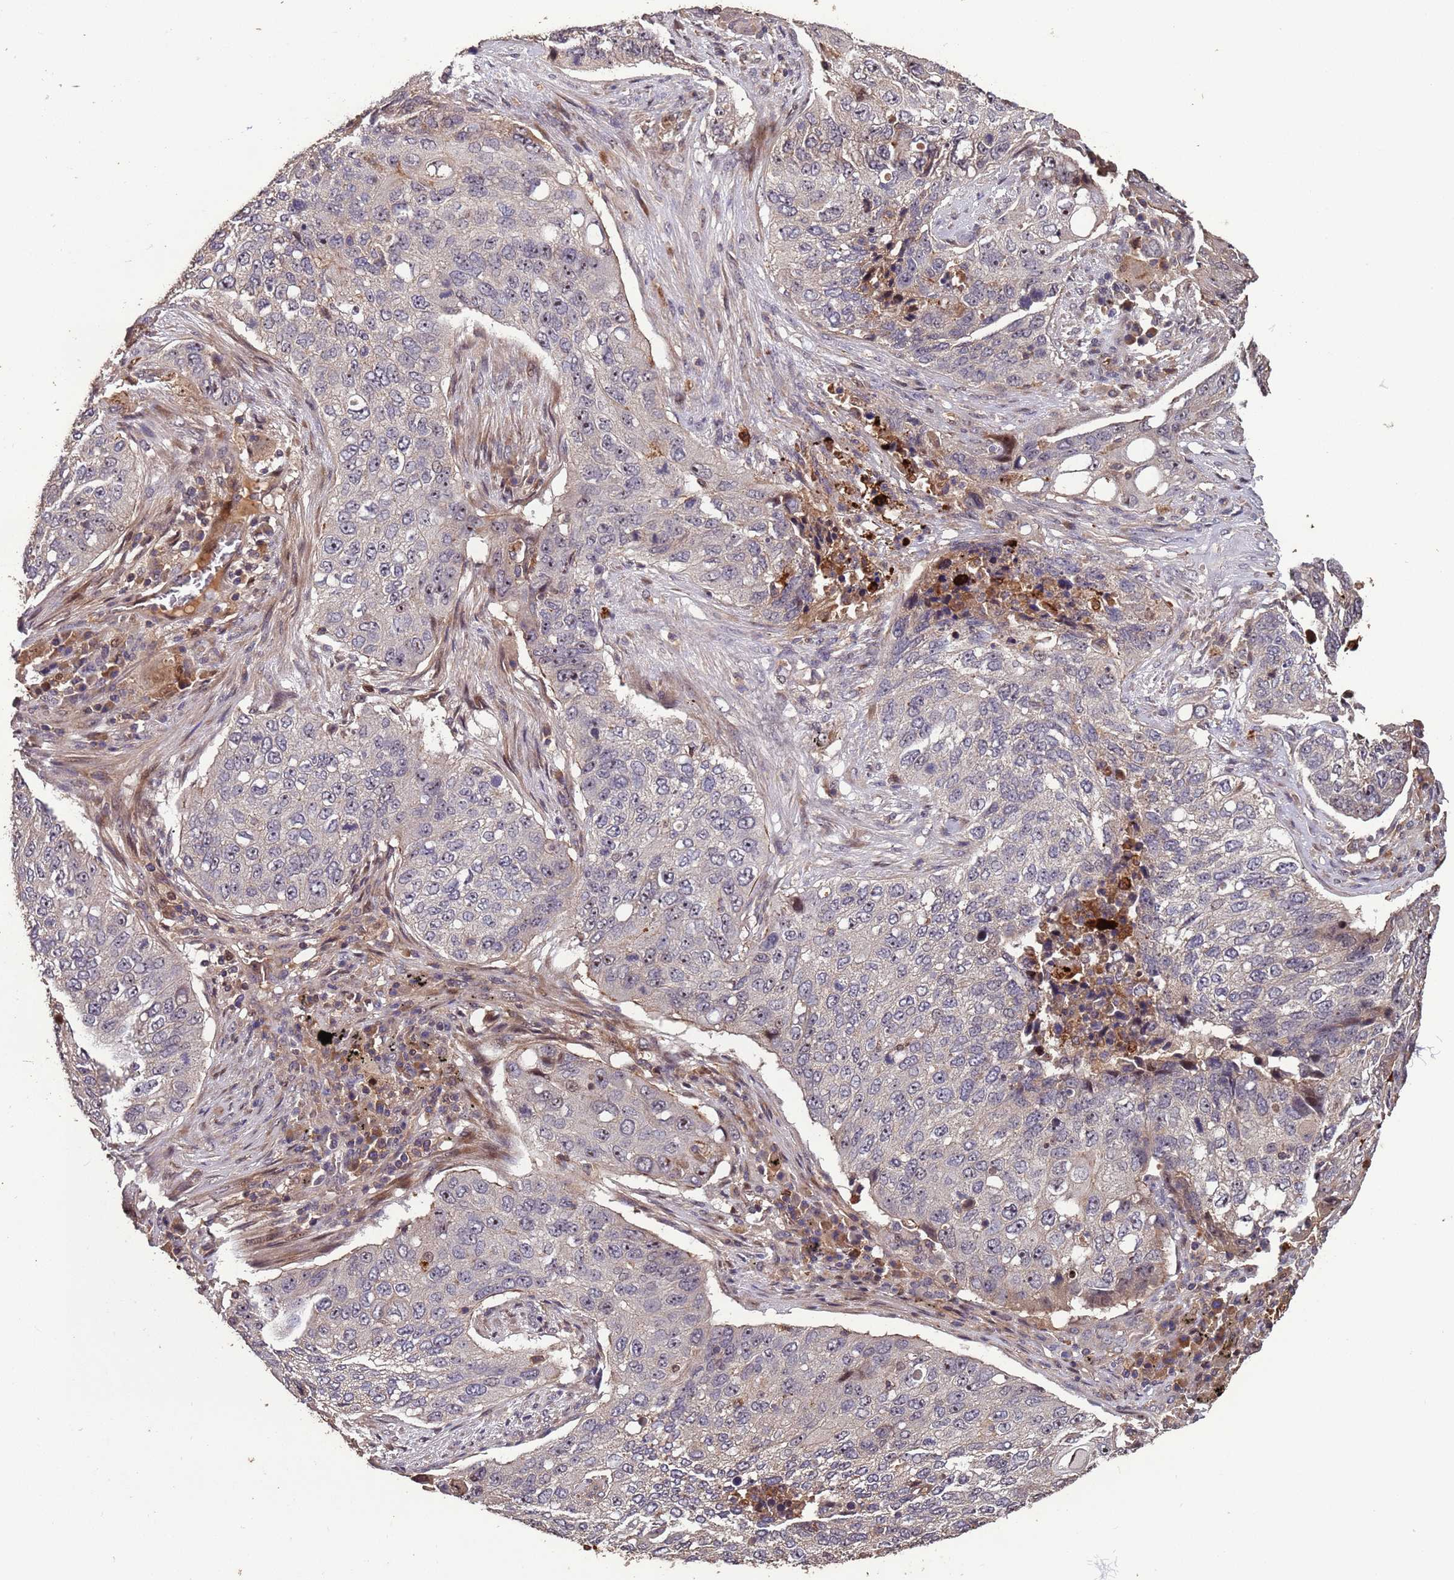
{"staining": {"intensity": "negative", "quantity": "none", "location": "none"}, "tissue": "lung cancer", "cell_type": "Tumor cells", "image_type": "cancer", "snomed": [{"axis": "morphology", "description": "Squamous cell carcinoma, NOS"}, {"axis": "topography", "description": "Lung"}], "caption": "Lung cancer was stained to show a protein in brown. There is no significant expression in tumor cells.", "gene": "CCDC184", "patient": {"sex": "female", "age": 63}}